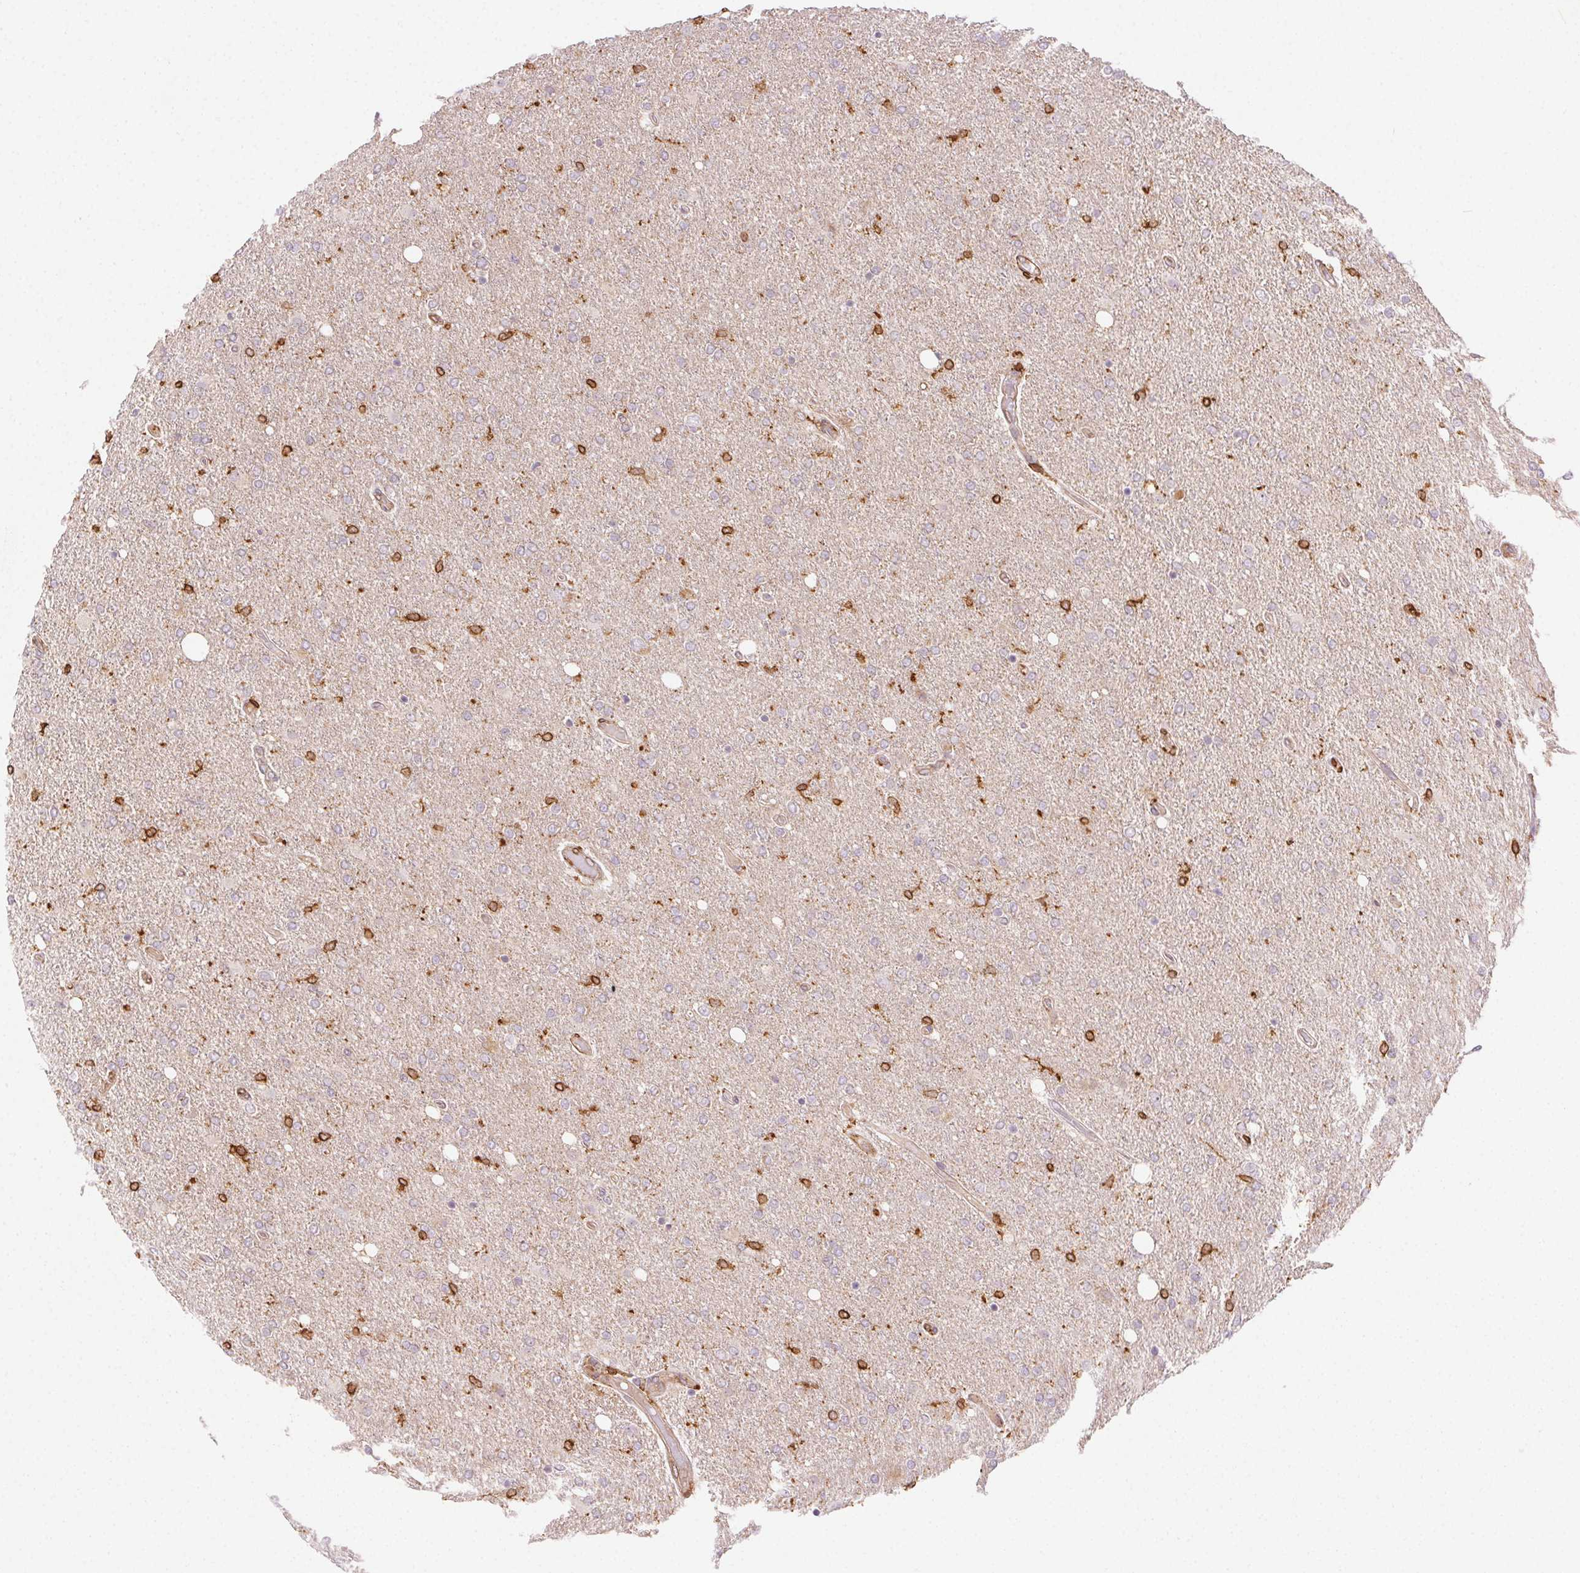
{"staining": {"intensity": "negative", "quantity": "none", "location": "none"}, "tissue": "glioma", "cell_type": "Tumor cells", "image_type": "cancer", "snomed": [{"axis": "morphology", "description": "Glioma, malignant, High grade"}, {"axis": "topography", "description": "Cerebral cortex"}], "caption": "IHC of glioma shows no expression in tumor cells.", "gene": "RNASET2", "patient": {"sex": "male", "age": 70}}